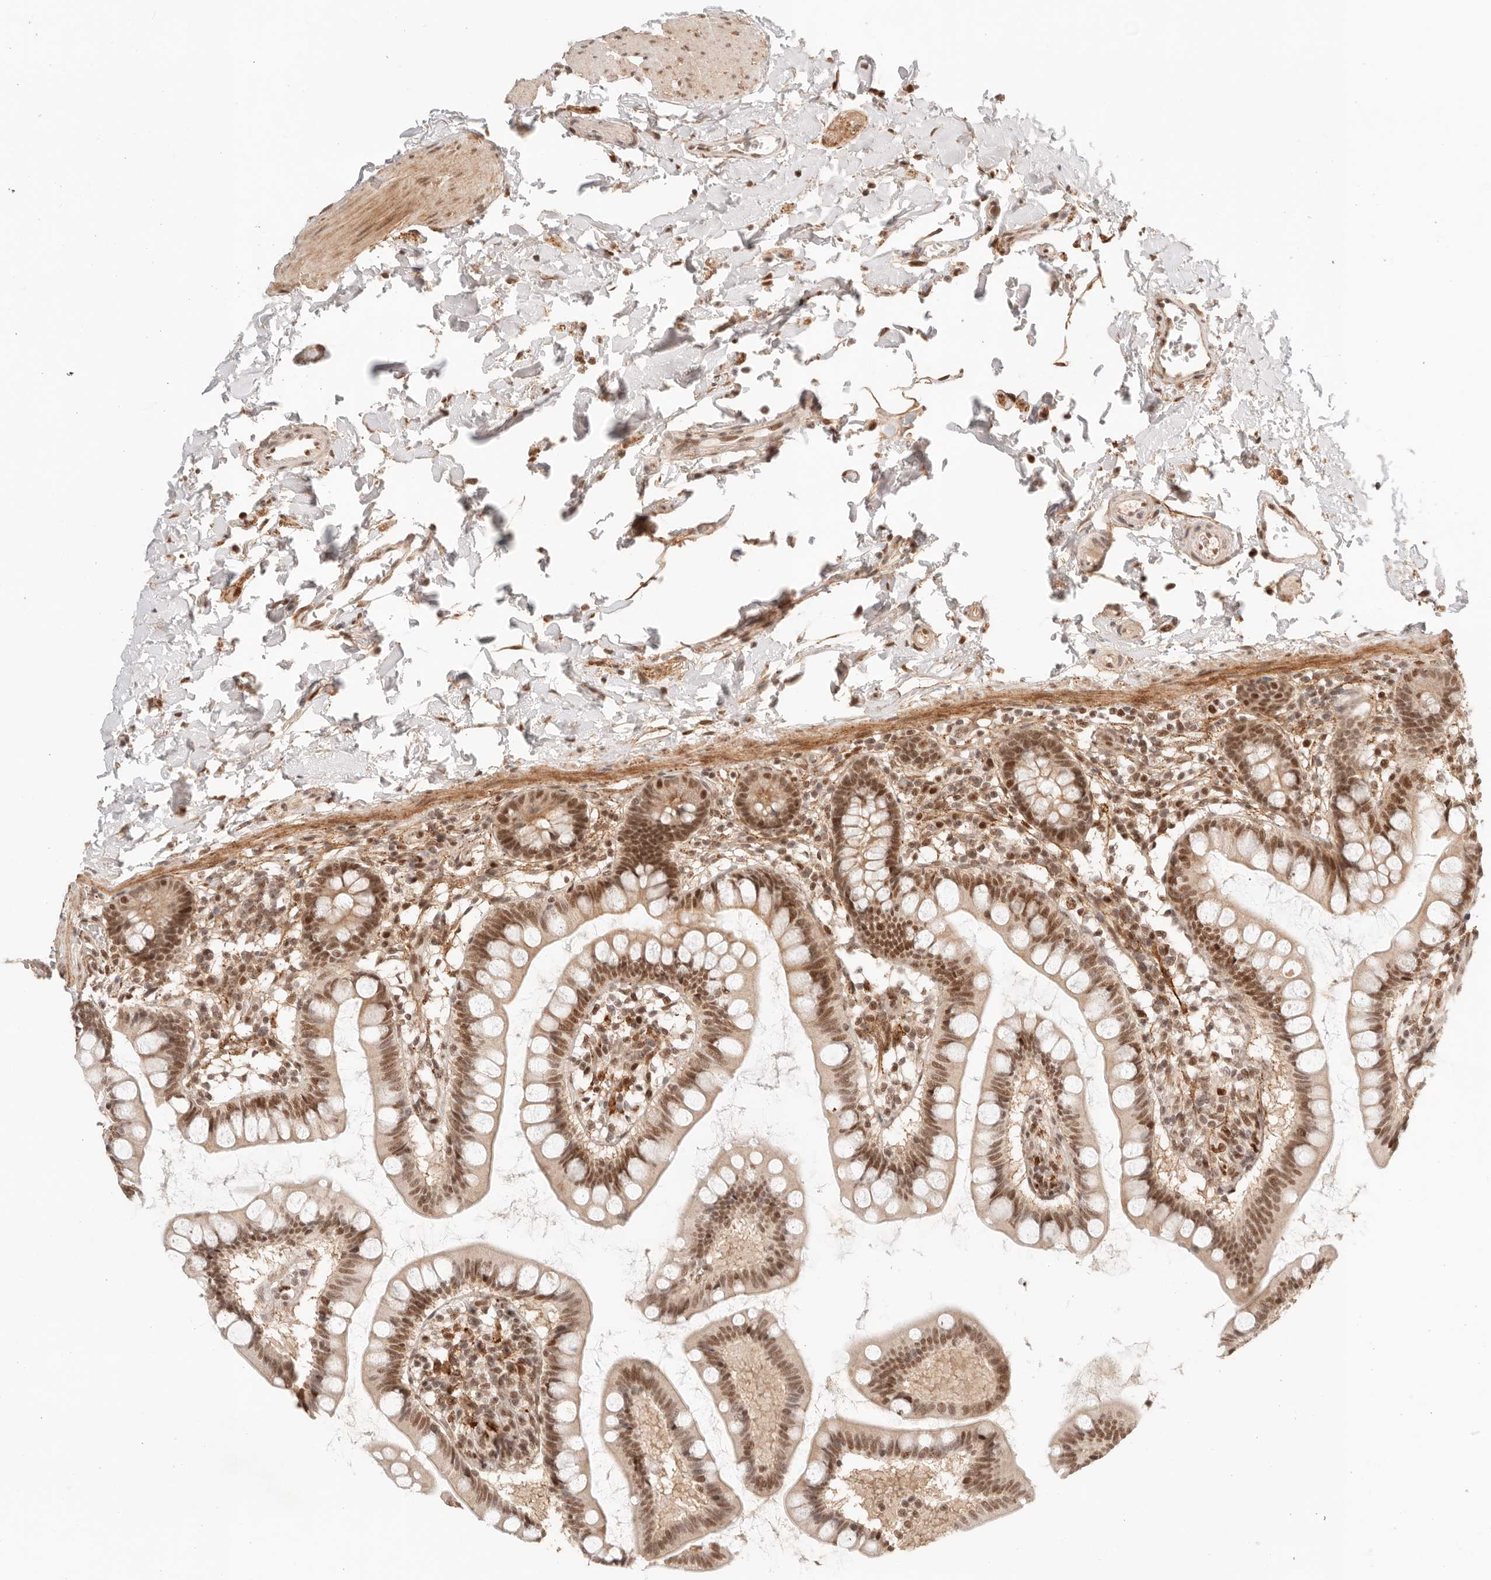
{"staining": {"intensity": "moderate", "quantity": ">75%", "location": "nuclear"}, "tissue": "small intestine", "cell_type": "Glandular cells", "image_type": "normal", "snomed": [{"axis": "morphology", "description": "Normal tissue, NOS"}, {"axis": "topography", "description": "Small intestine"}], "caption": "There is medium levels of moderate nuclear staining in glandular cells of normal small intestine, as demonstrated by immunohistochemical staining (brown color).", "gene": "GTF2E2", "patient": {"sex": "female", "age": 84}}